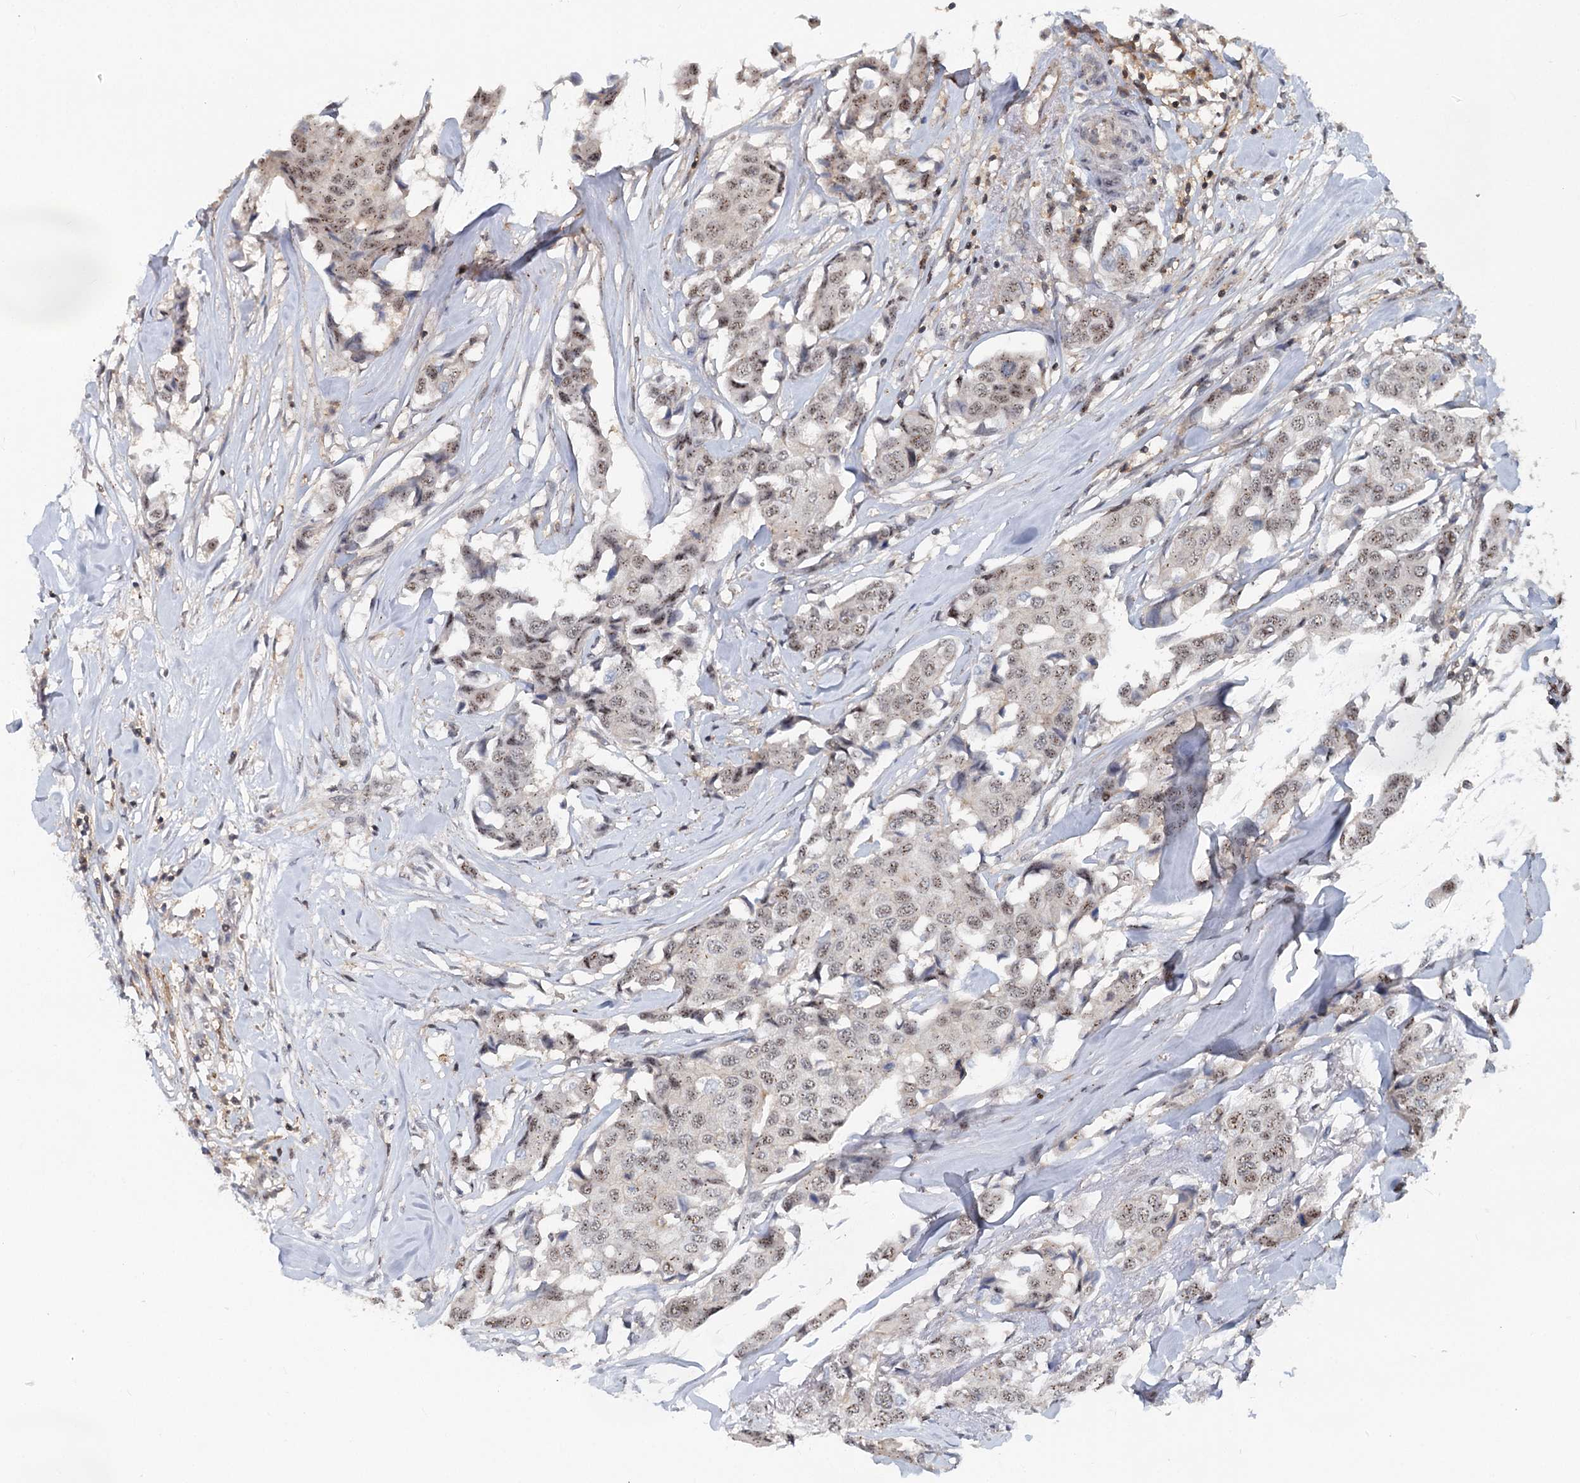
{"staining": {"intensity": "moderate", "quantity": "25%-75%", "location": "nuclear"}, "tissue": "breast cancer", "cell_type": "Tumor cells", "image_type": "cancer", "snomed": [{"axis": "morphology", "description": "Duct carcinoma"}, {"axis": "topography", "description": "Breast"}], "caption": "Moderate nuclear protein staining is present in approximately 25%-75% of tumor cells in breast invasive ductal carcinoma.", "gene": "CDC42SE2", "patient": {"sex": "female", "age": 80}}